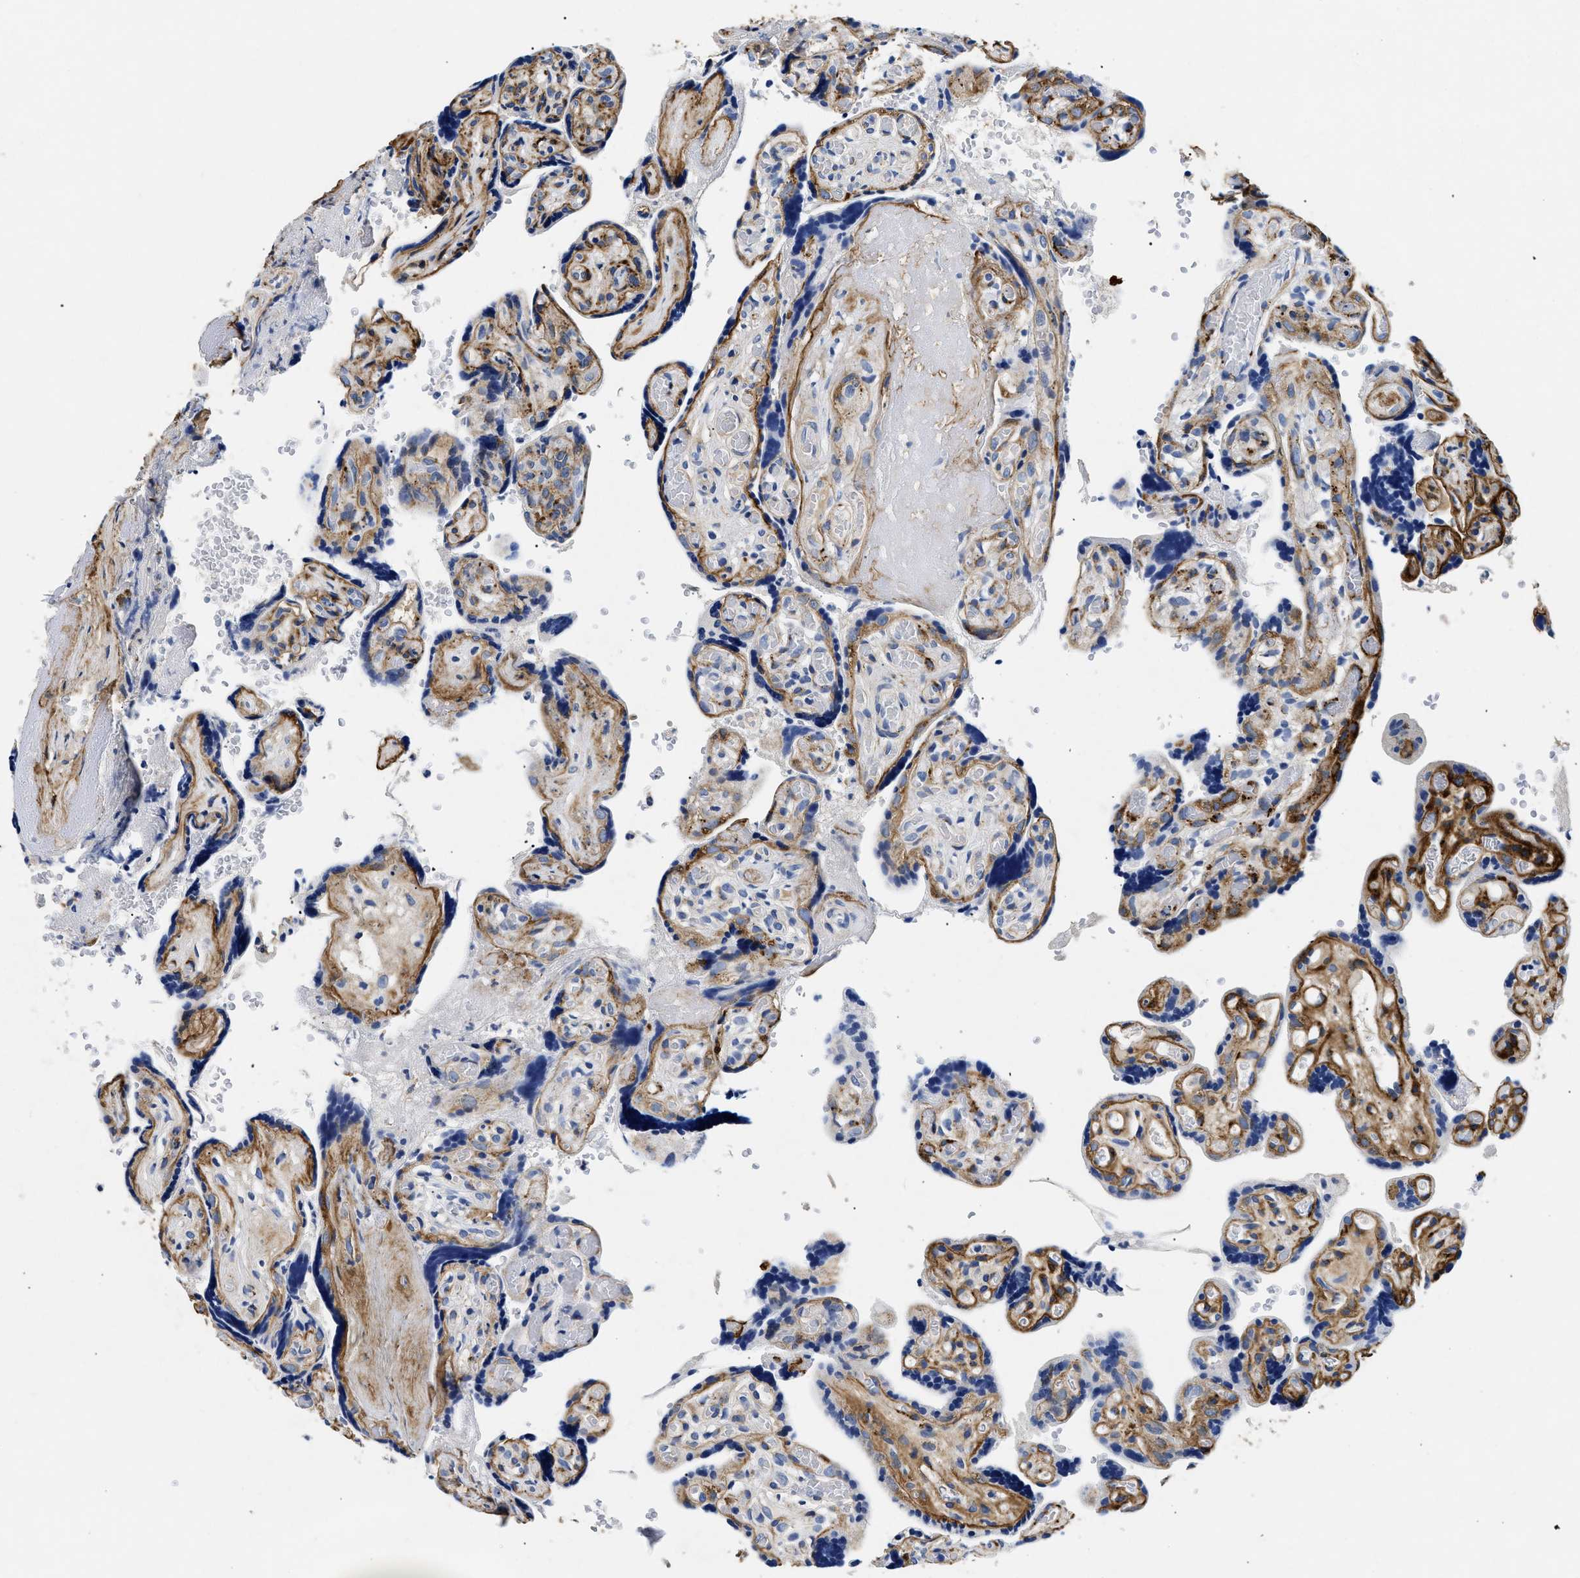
{"staining": {"intensity": "negative", "quantity": "none", "location": "none"}, "tissue": "placenta", "cell_type": "Trophoblastic cells", "image_type": "normal", "snomed": [{"axis": "morphology", "description": "Normal tissue, NOS"}, {"axis": "topography", "description": "Placenta"}], "caption": "Human placenta stained for a protein using IHC displays no staining in trophoblastic cells.", "gene": "LAMA3", "patient": {"sex": "female", "age": 30}}